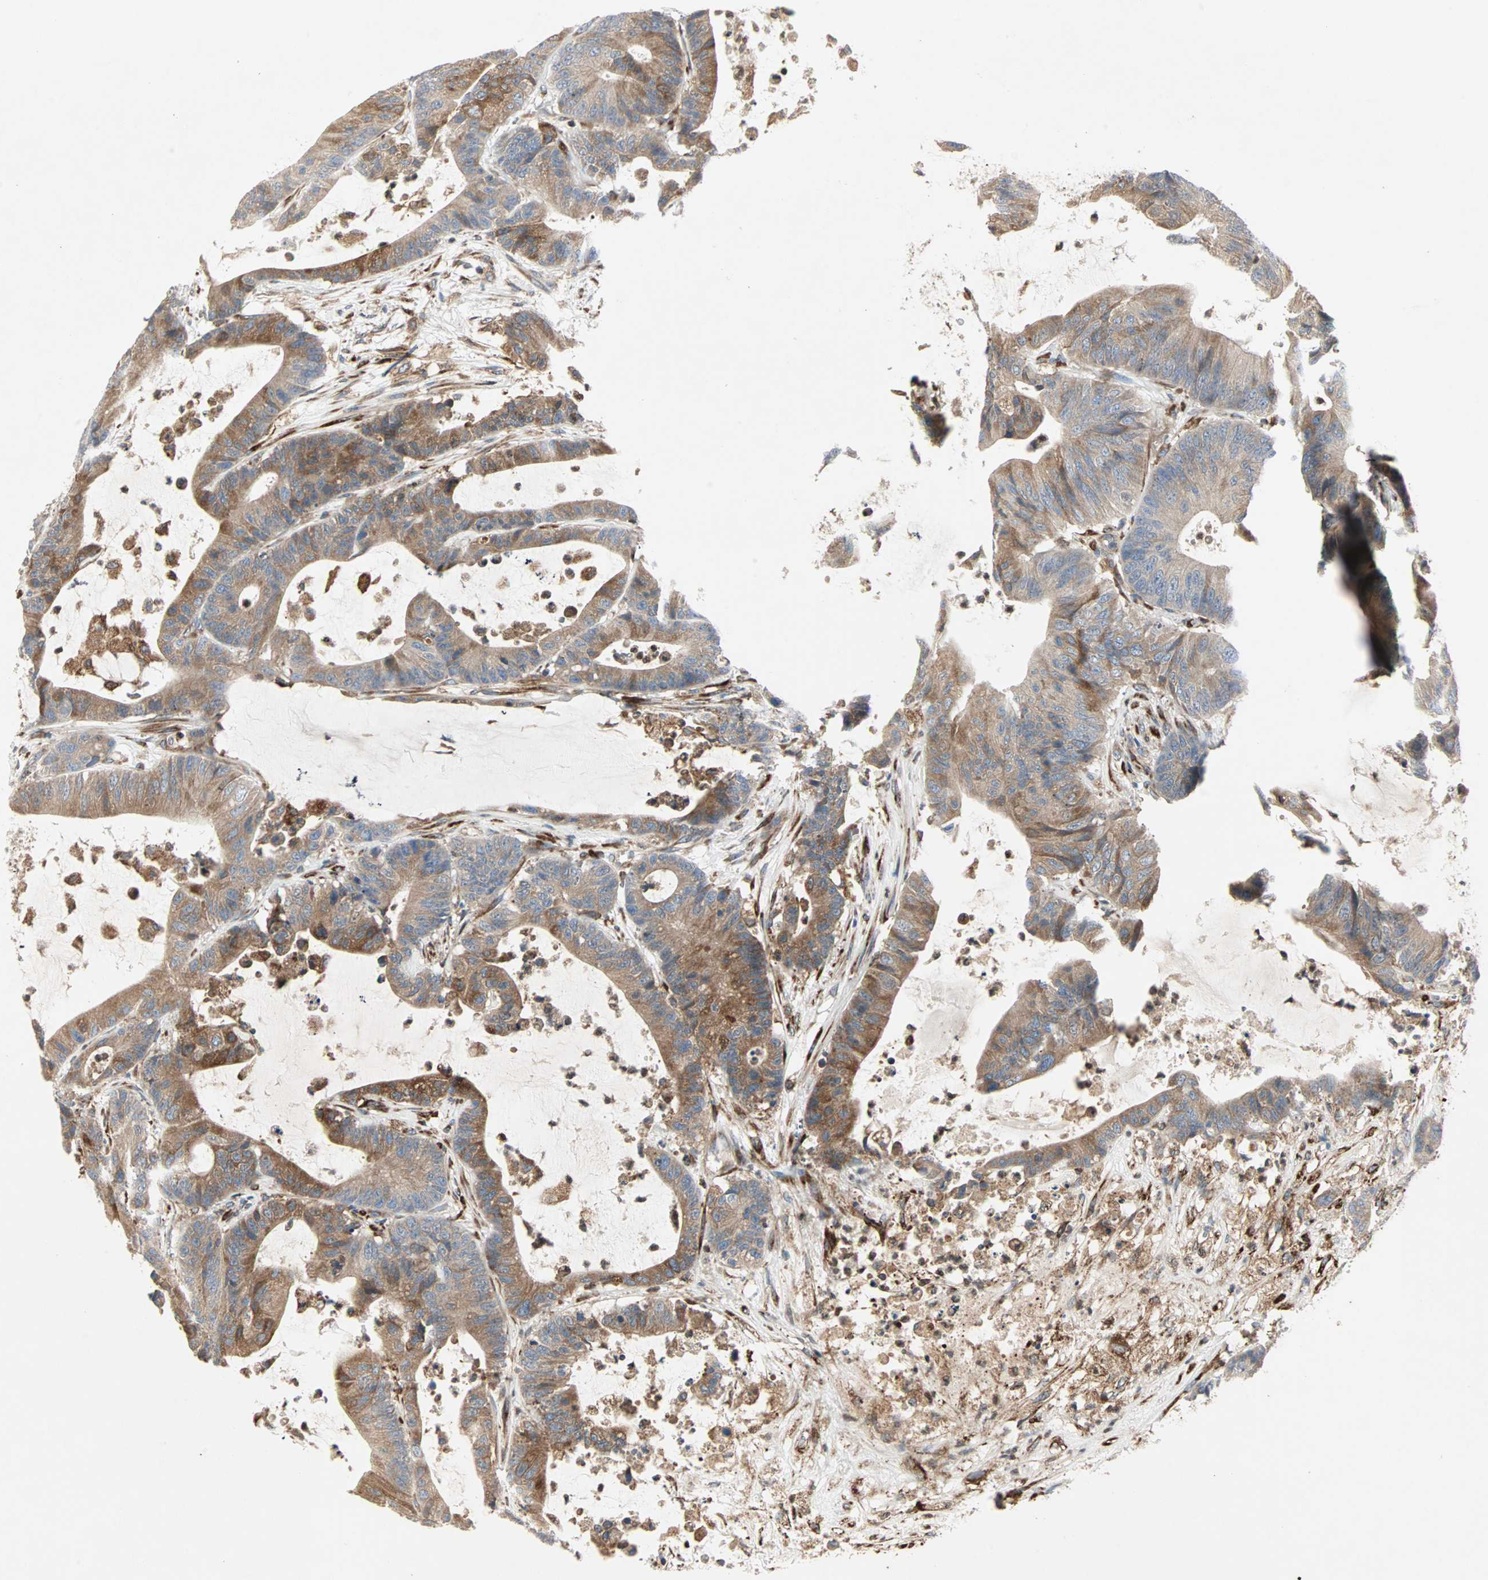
{"staining": {"intensity": "moderate", "quantity": ">75%", "location": "cytoplasmic/membranous"}, "tissue": "colorectal cancer", "cell_type": "Tumor cells", "image_type": "cancer", "snomed": [{"axis": "morphology", "description": "Adenocarcinoma, NOS"}, {"axis": "topography", "description": "Colon"}], "caption": "IHC histopathology image of human adenocarcinoma (colorectal) stained for a protein (brown), which displays medium levels of moderate cytoplasmic/membranous positivity in approximately >75% of tumor cells.", "gene": "H6PD", "patient": {"sex": "female", "age": 84}}